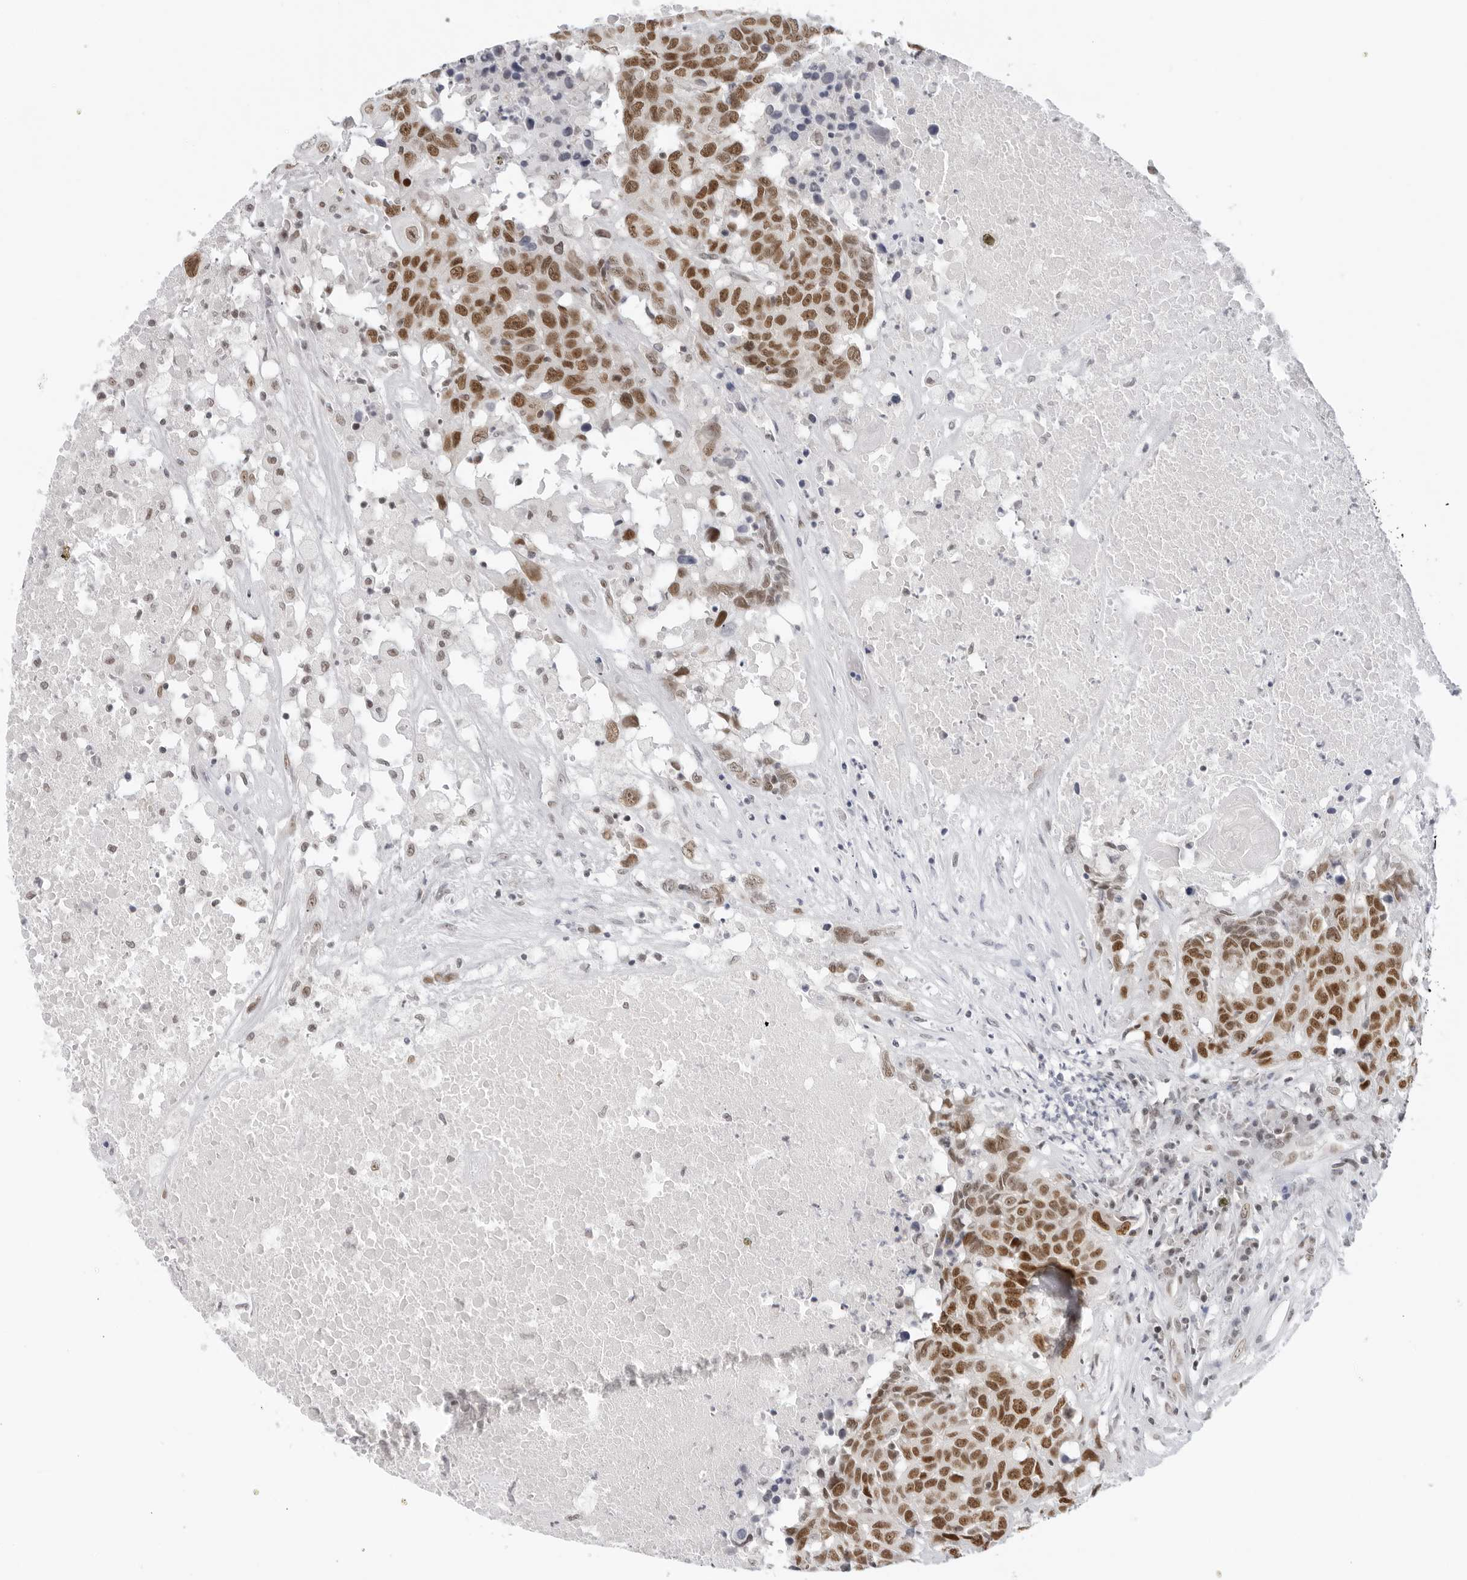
{"staining": {"intensity": "strong", "quantity": ">75%", "location": "nuclear"}, "tissue": "head and neck cancer", "cell_type": "Tumor cells", "image_type": "cancer", "snomed": [{"axis": "morphology", "description": "Squamous cell carcinoma, NOS"}, {"axis": "topography", "description": "Head-Neck"}], "caption": "Head and neck cancer stained for a protein (brown) exhibits strong nuclear positive staining in about >75% of tumor cells.", "gene": "FOXK2", "patient": {"sex": "male", "age": 66}}